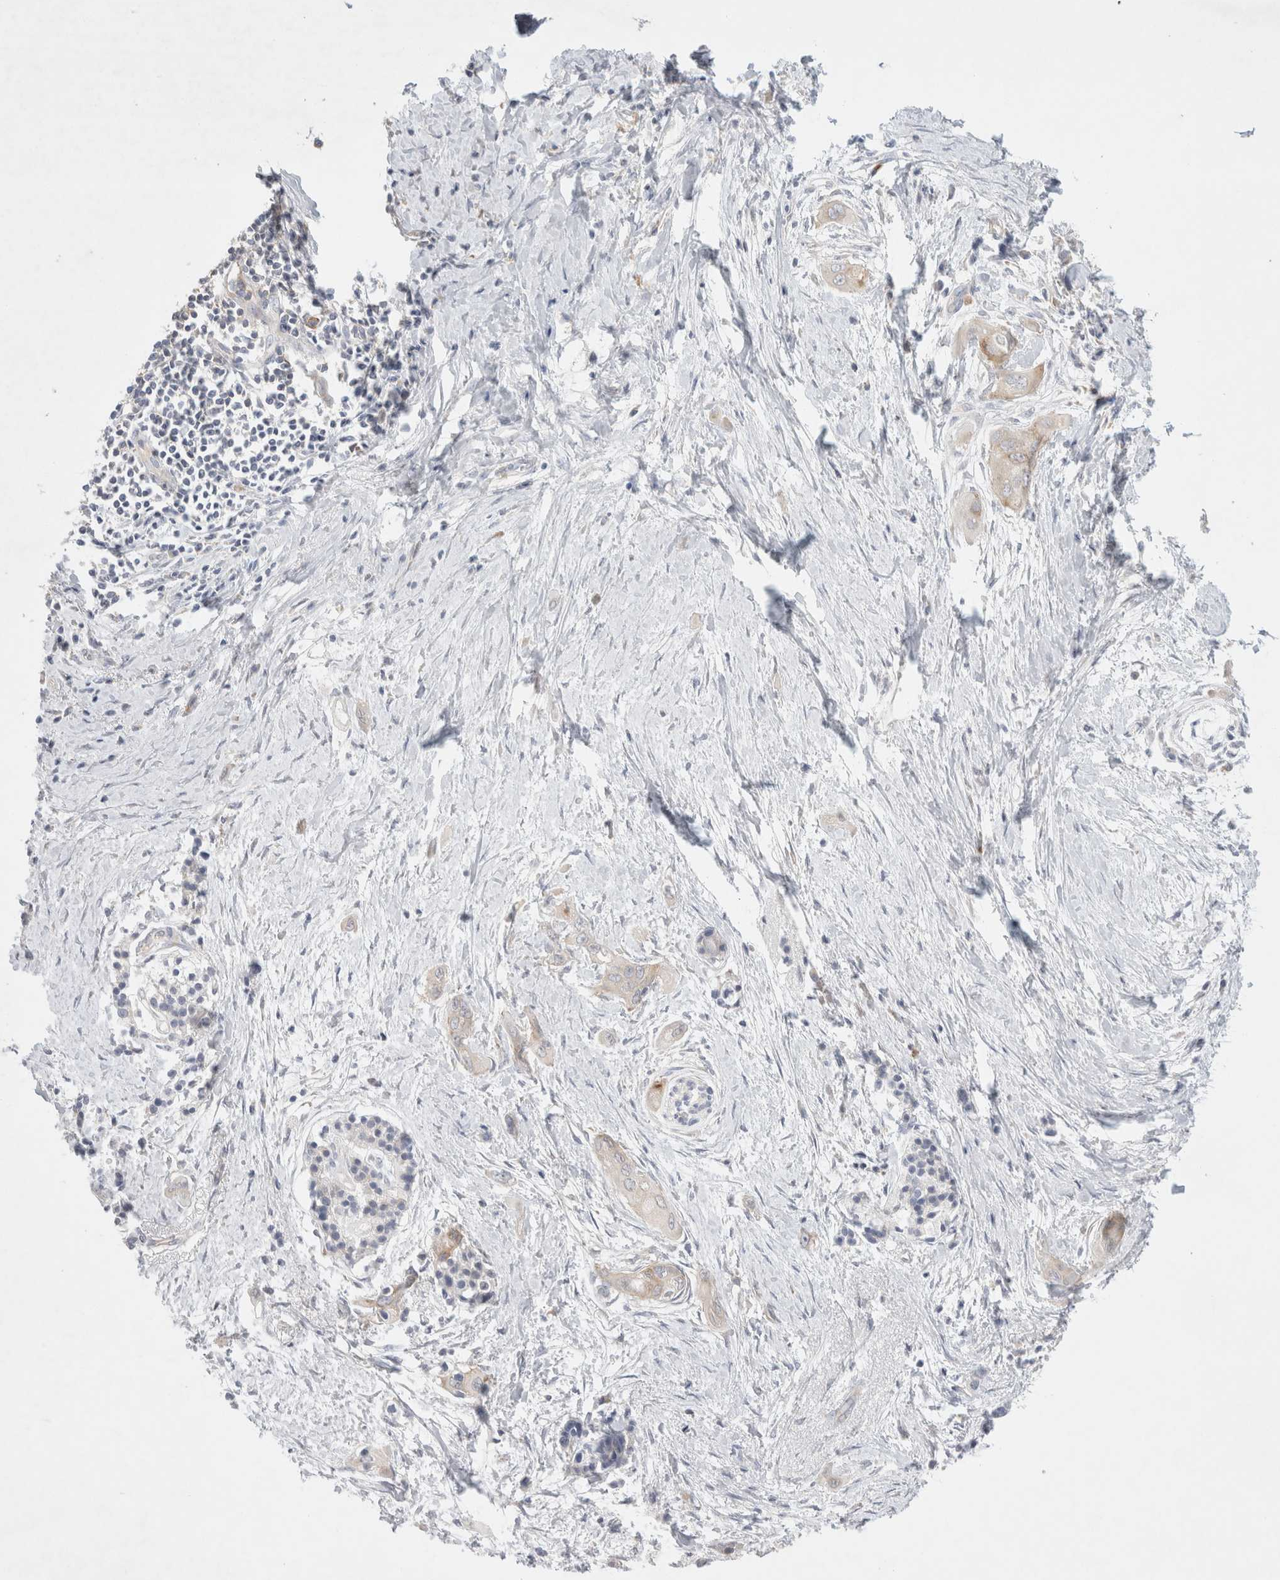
{"staining": {"intensity": "weak", "quantity": "<25%", "location": "cytoplasmic/membranous"}, "tissue": "pancreatic cancer", "cell_type": "Tumor cells", "image_type": "cancer", "snomed": [{"axis": "morphology", "description": "Adenocarcinoma, NOS"}, {"axis": "topography", "description": "Pancreas"}], "caption": "Immunohistochemistry histopathology image of neoplastic tissue: human pancreatic adenocarcinoma stained with DAB exhibits no significant protein positivity in tumor cells. (Stains: DAB immunohistochemistry with hematoxylin counter stain, Microscopy: brightfield microscopy at high magnification).", "gene": "ZNF23", "patient": {"sex": "male", "age": 59}}